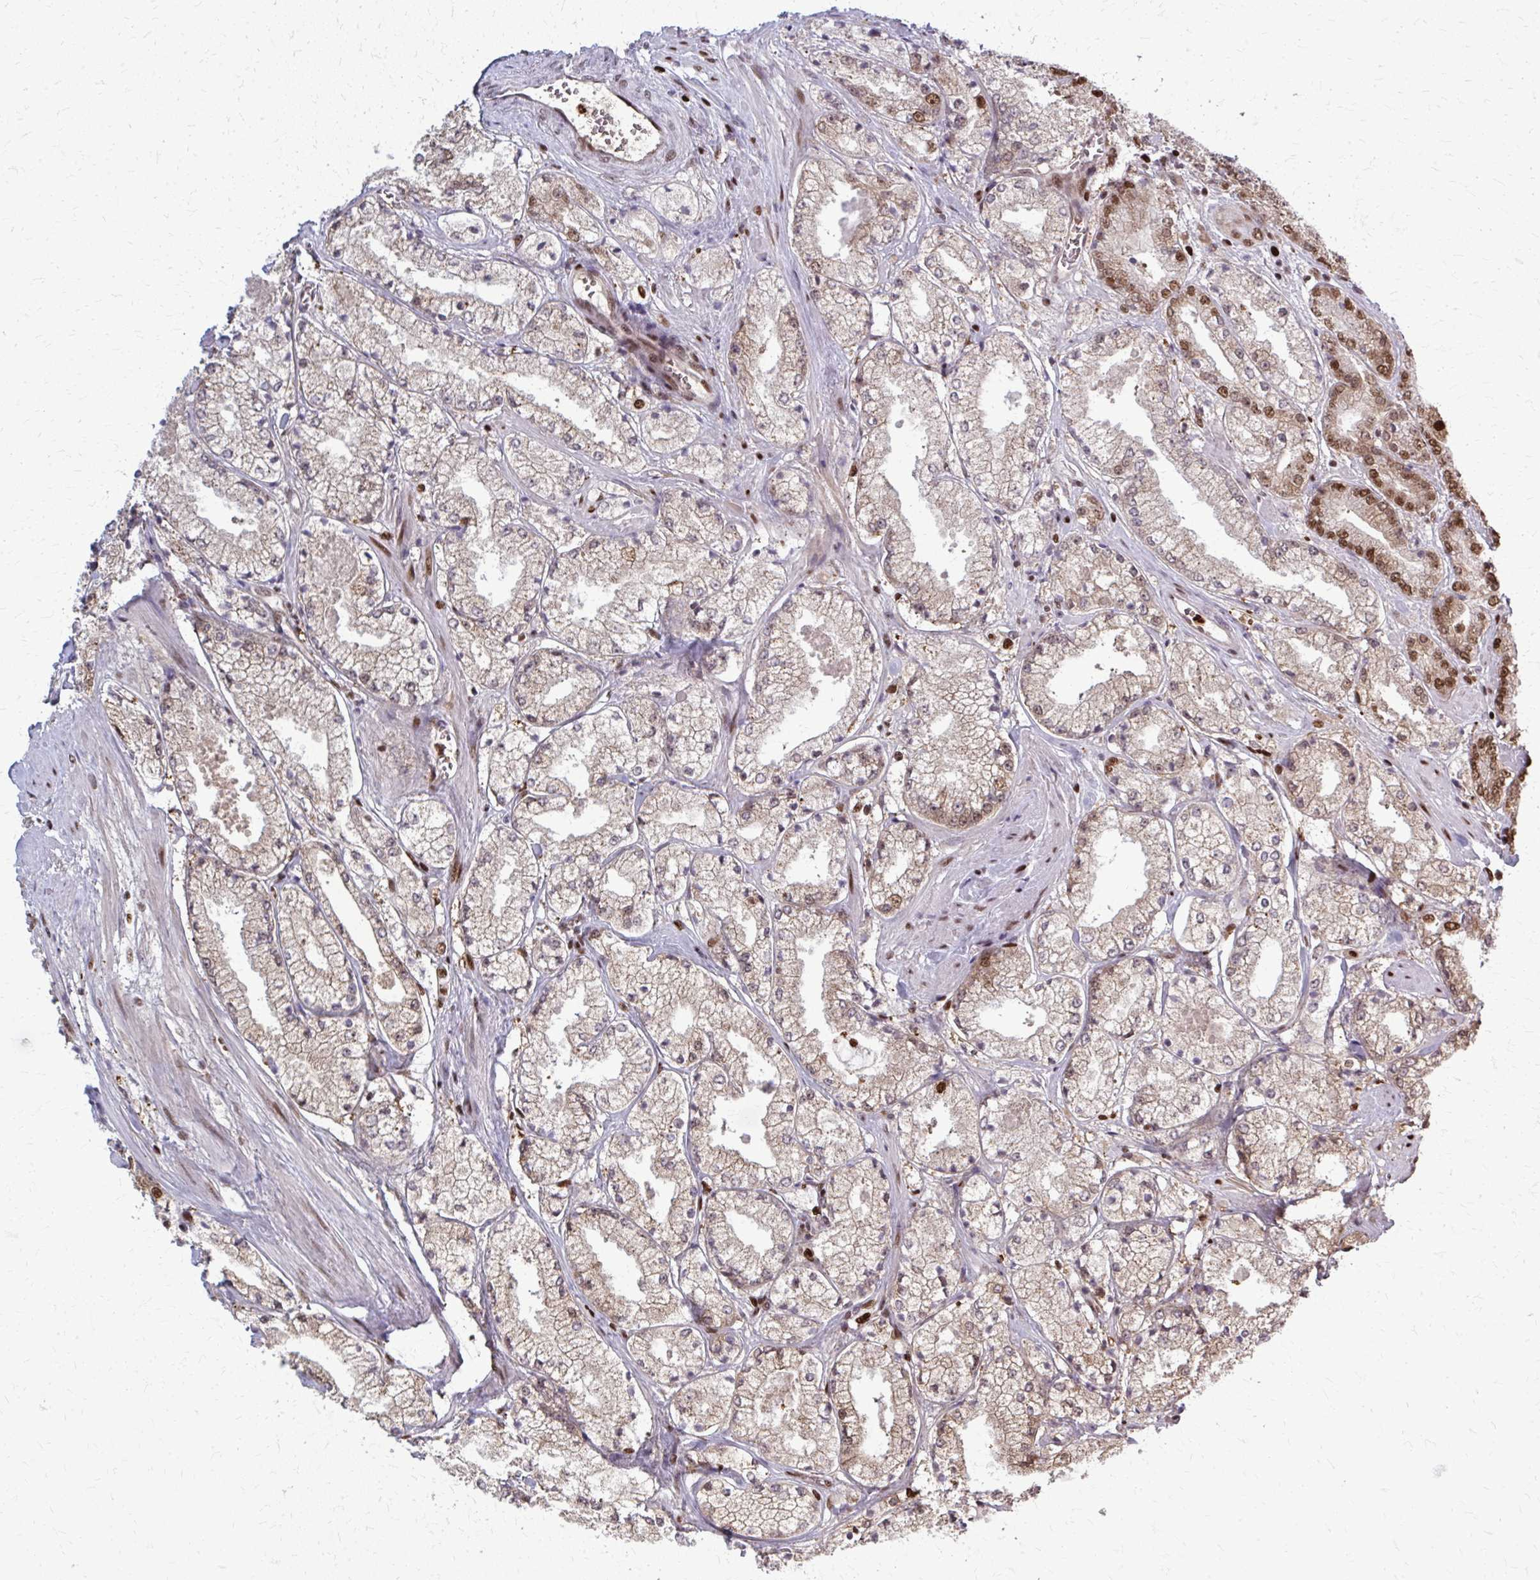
{"staining": {"intensity": "moderate", "quantity": "25%-75%", "location": "cytoplasmic/membranous,nuclear"}, "tissue": "prostate cancer", "cell_type": "Tumor cells", "image_type": "cancer", "snomed": [{"axis": "morphology", "description": "Adenocarcinoma, High grade"}, {"axis": "topography", "description": "Prostate"}], "caption": "Moderate cytoplasmic/membranous and nuclear protein positivity is appreciated in approximately 25%-75% of tumor cells in prostate high-grade adenocarcinoma.", "gene": "ZNF559", "patient": {"sex": "male", "age": 63}}